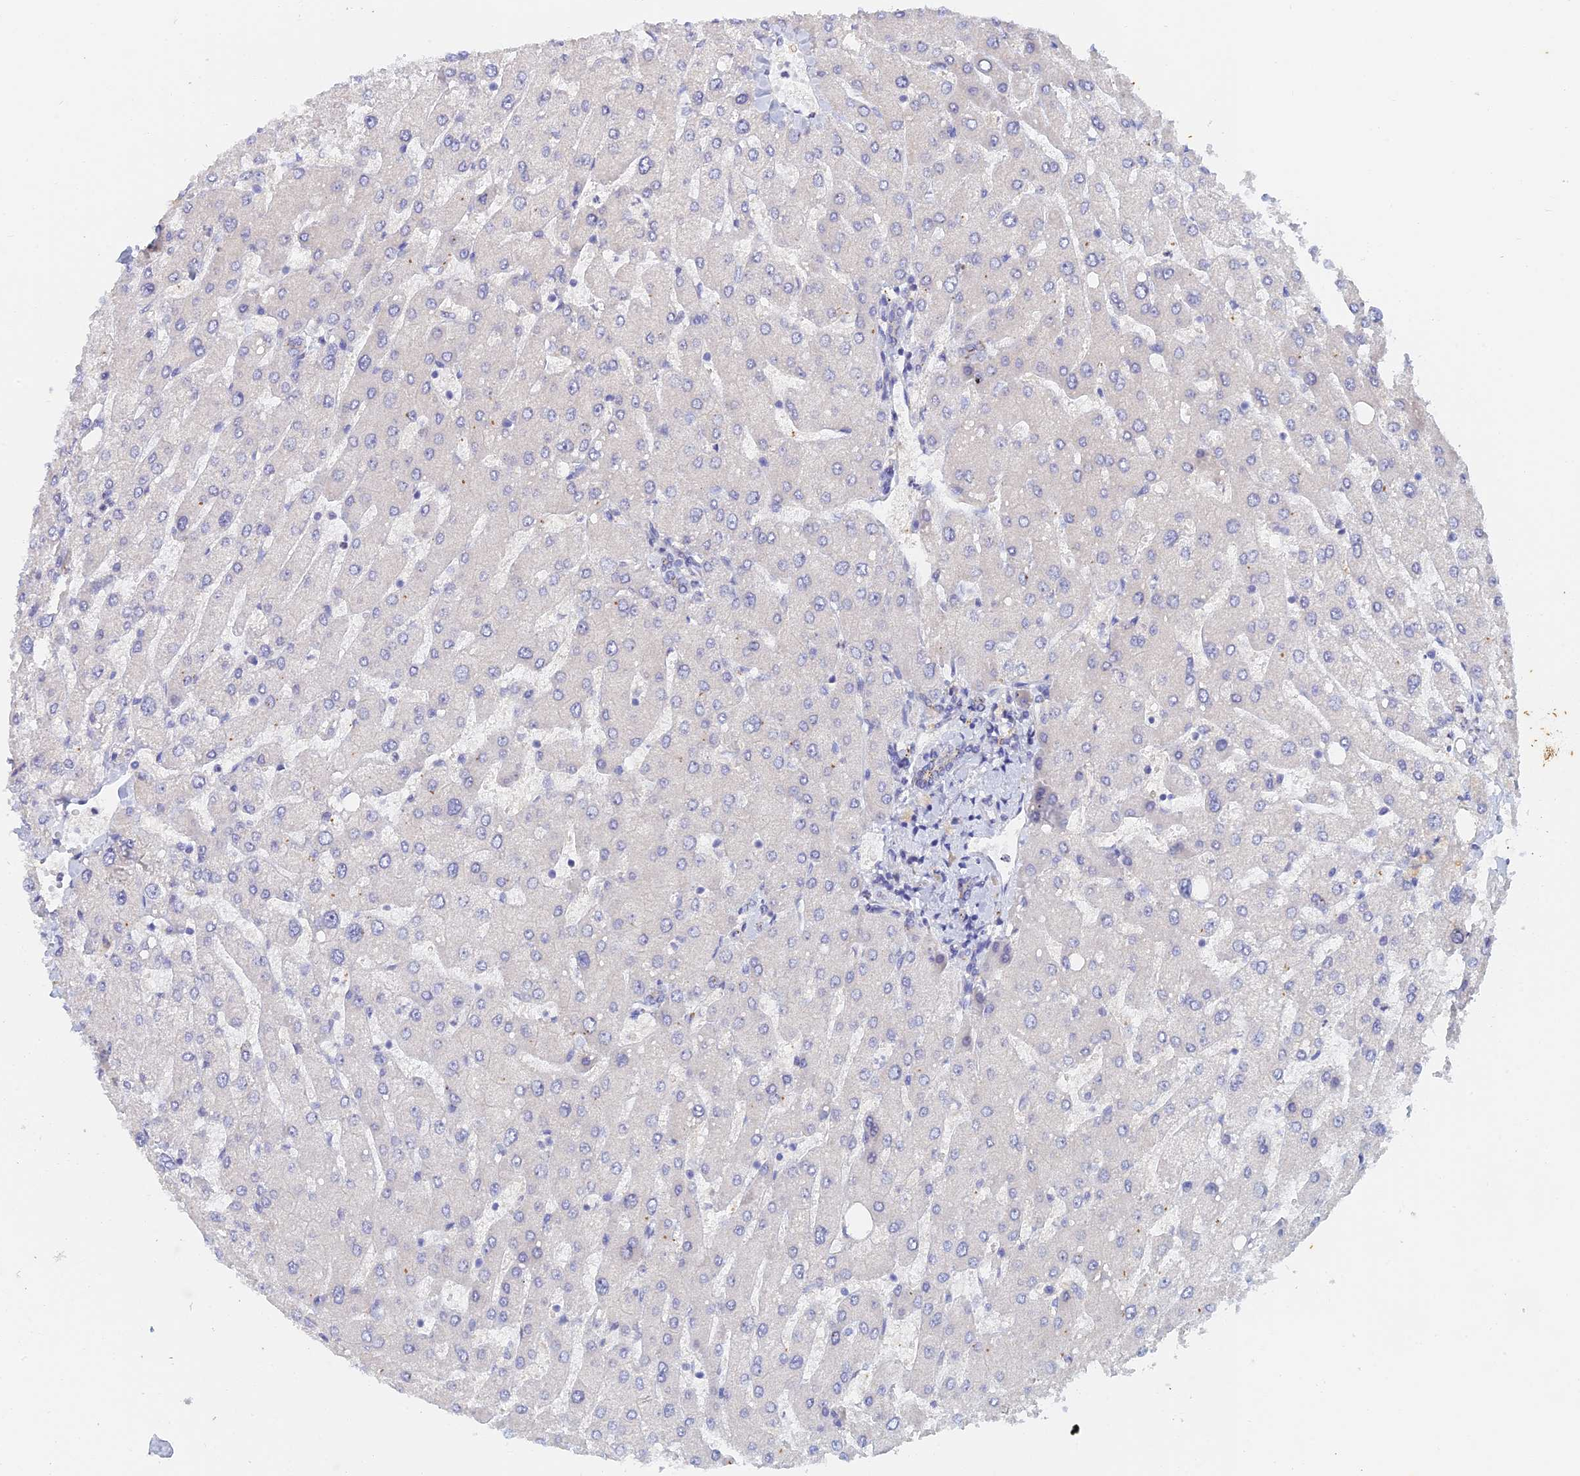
{"staining": {"intensity": "negative", "quantity": "none", "location": "none"}, "tissue": "liver", "cell_type": "Cholangiocytes", "image_type": "normal", "snomed": [{"axis": "morphology", "description": "Normal tissue, NOS"}, {"axis": "topography", "description": "Liver"}], "caption": "Cholangiocytes are negative for protein expression in benign human liver. The staining is performed using DAB brown chromogen with nuclei counter-stained in using hematoxylin.", "gene": "SLC24A3", "patient": {"sex": "male", "age": 55}}